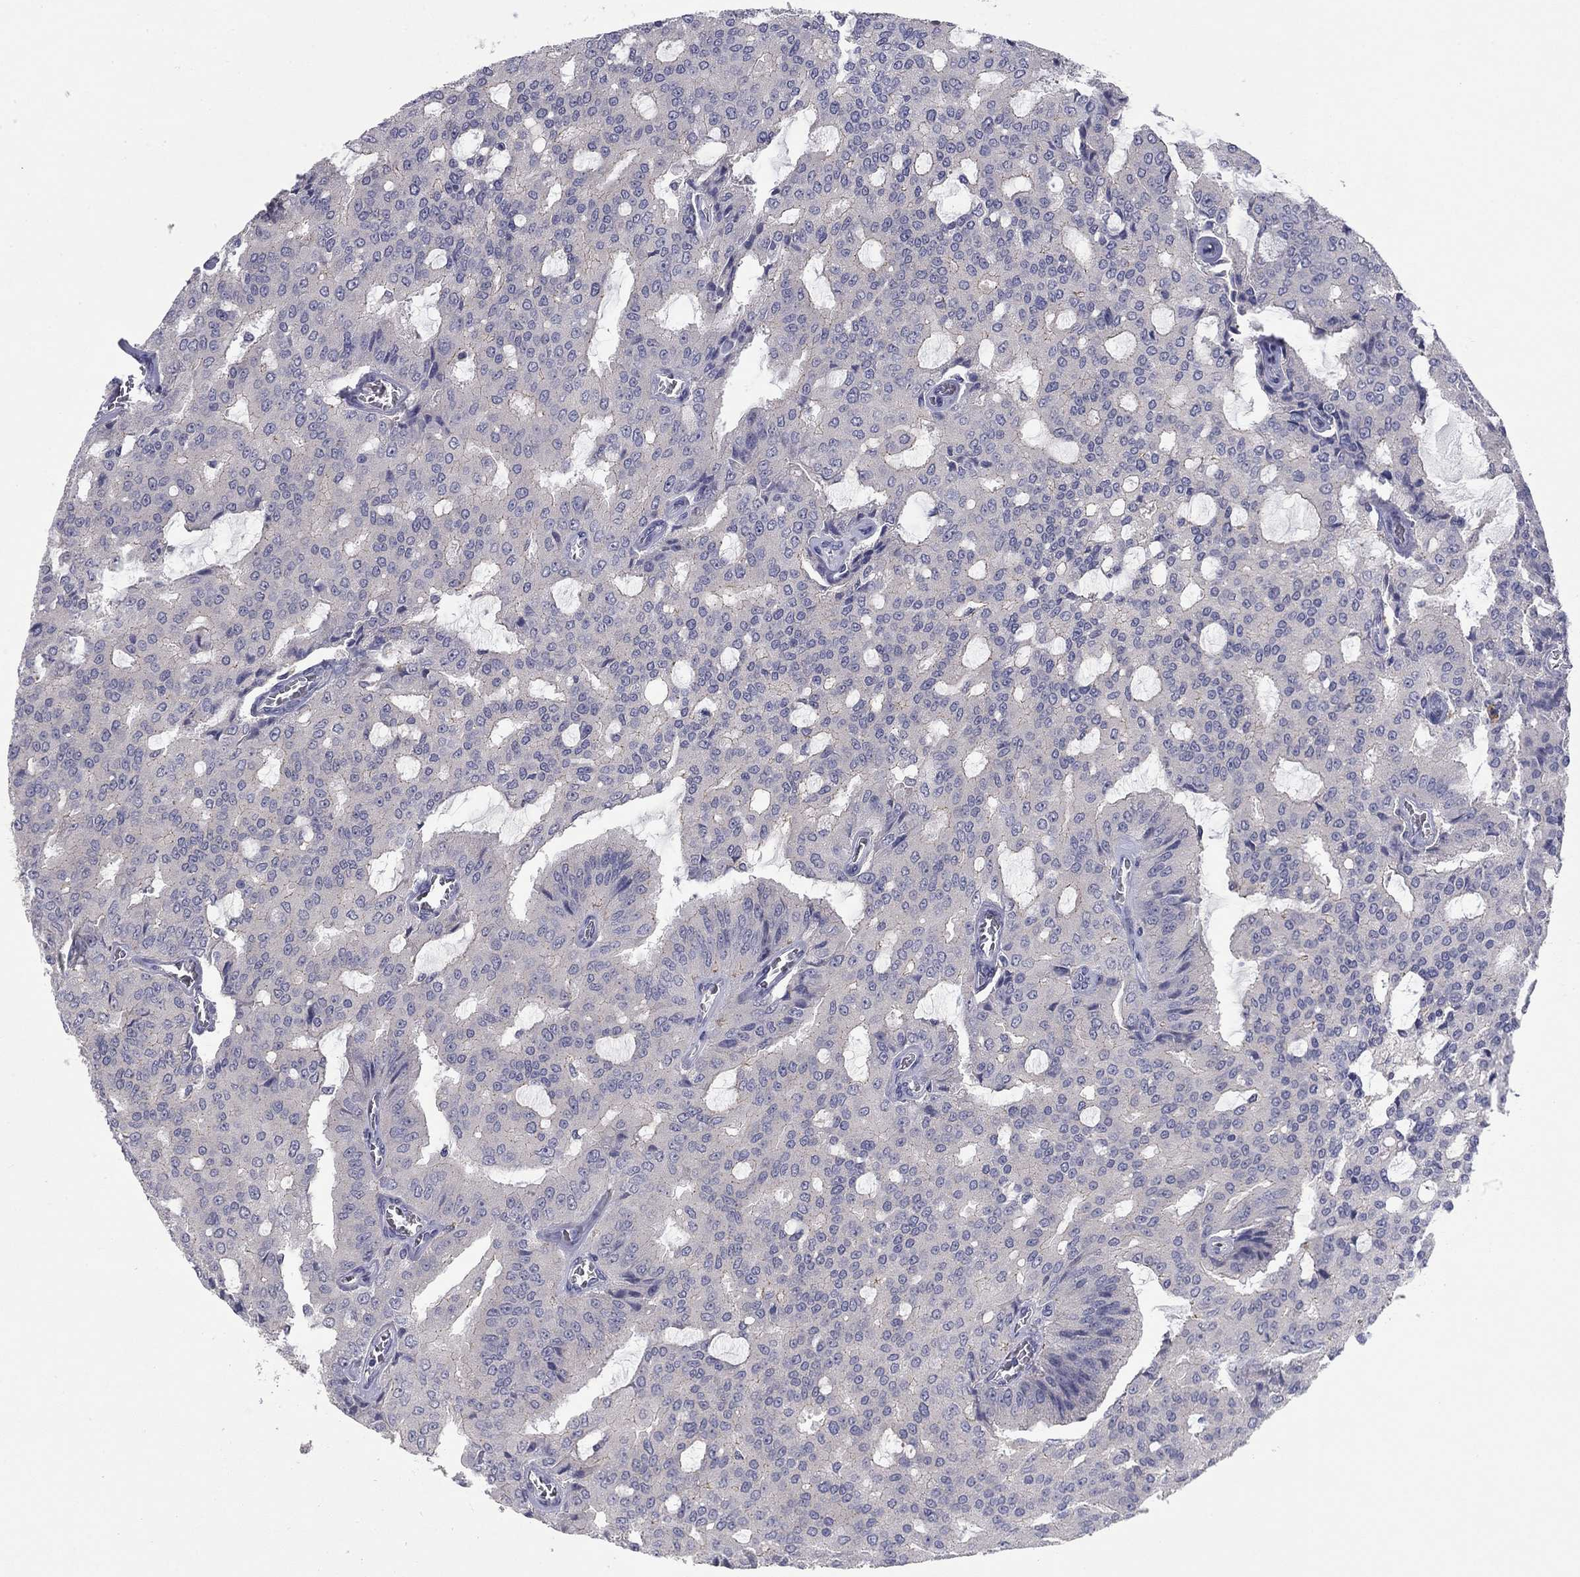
{"staining": {"intensity": "negative", "quantity": "none", "location": "none"}, "tissue": "prostate cancer", "cell_type": "Tumor cells", "image_type": "cancer", "snomed": [{"axis": "morphology", "description": "Adenocarcinoma, NOS"}, {"axis": "topography", "description": "Prostate and seminal vesicle, NOS"}, {"axis": "topography", "description": "Prostate"}], "caption": "IHC histopathology image of human prostate cancer stained for a protein (brown), which reveals no positivity in tumor cells.", "gene": "CNTNAP4", "patient": {"sex": "male", "age": 67}}